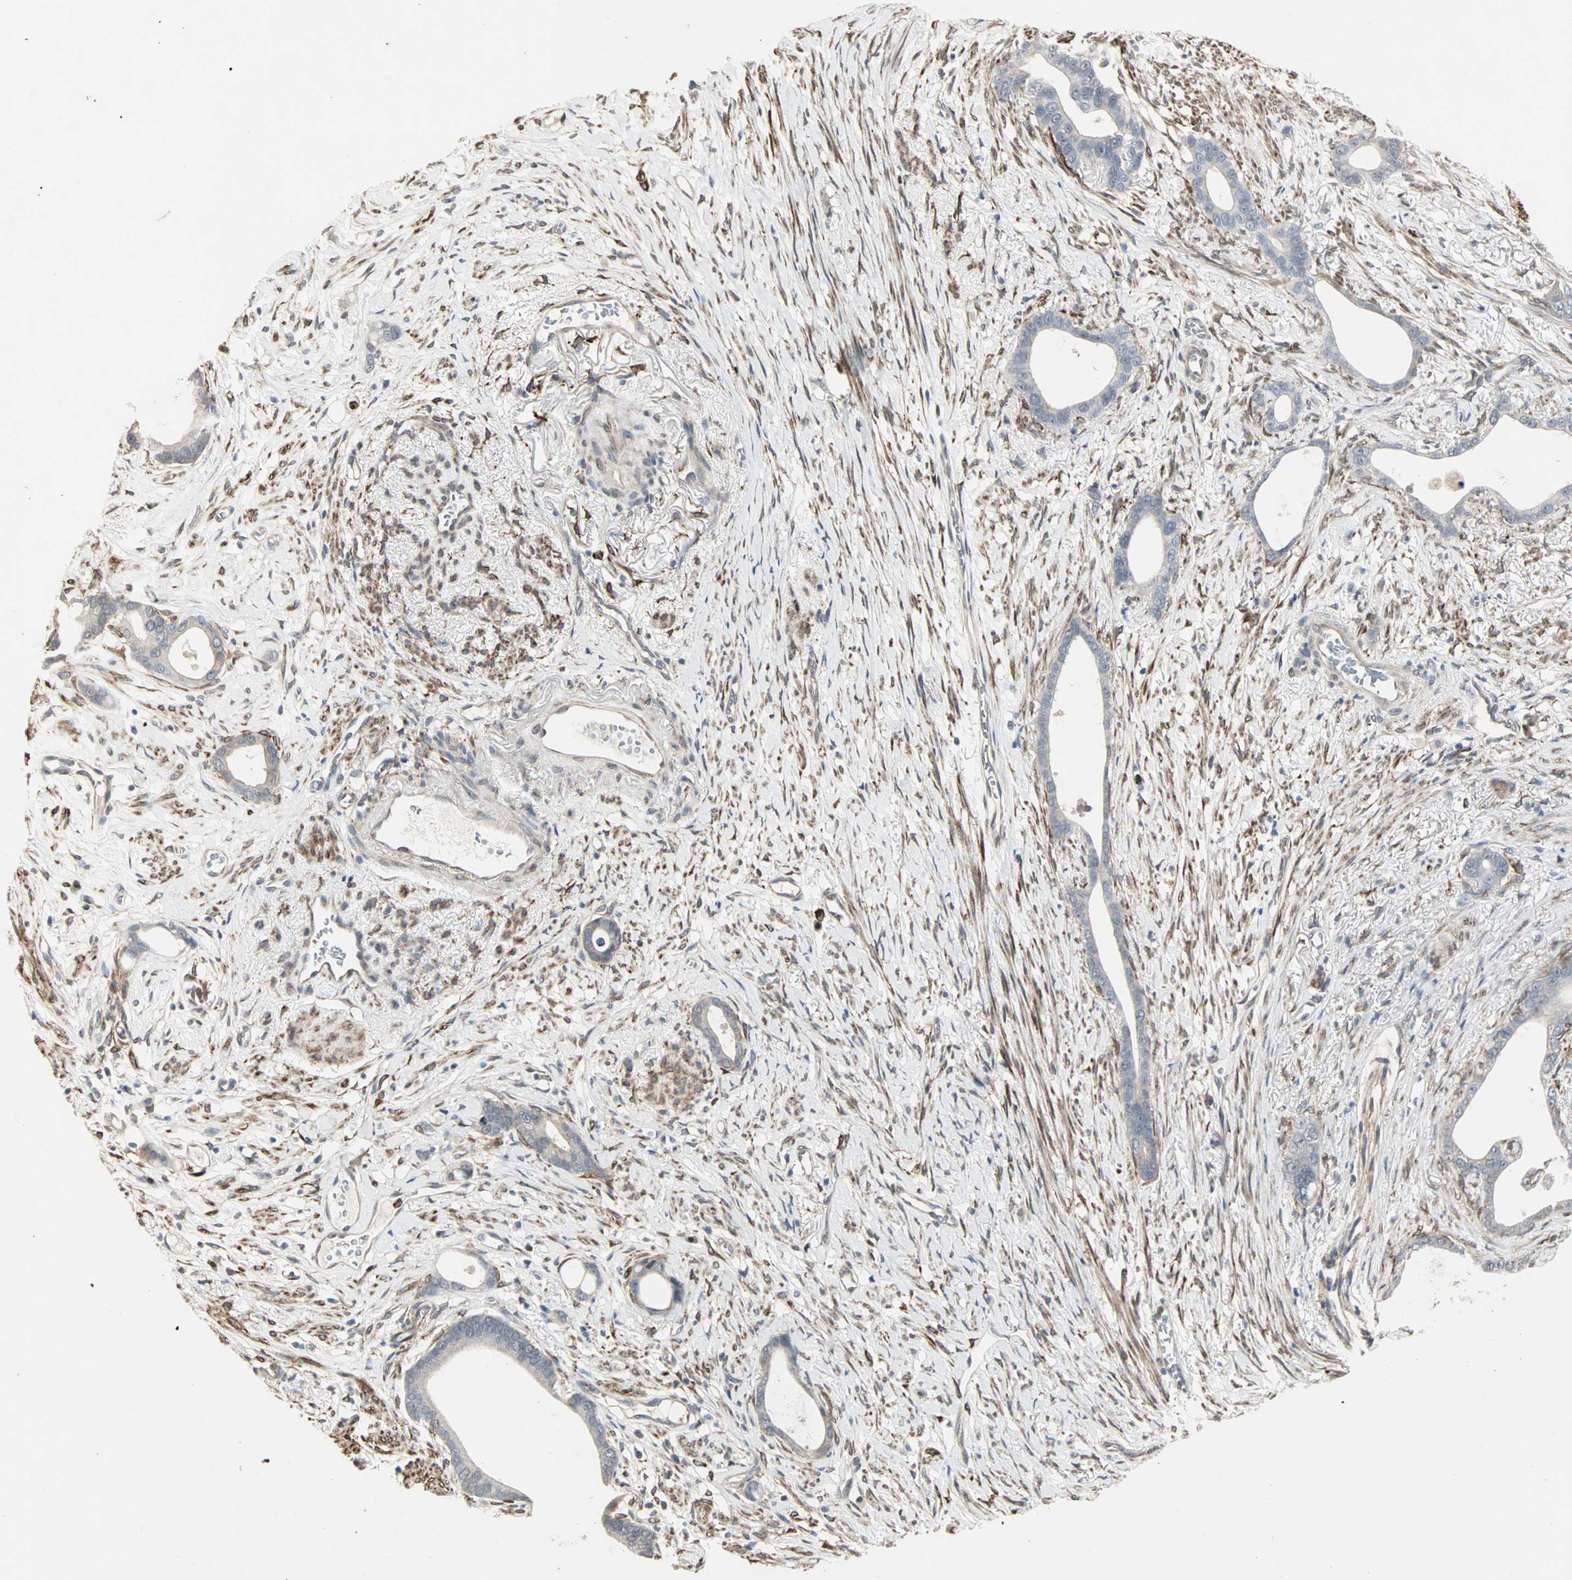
{"staining": {"intensity": "negative", "quantity": "none", "location": "none"}, "tissue": "stomach cancer", "cell_type": "Tumor cells", "image_type": "cancer", "snomed": [{"axis": "morphology", "description": "Adenocarcinoma, NOS"}, {"axis": "topography", "description": "Stomach"}], "caption": "The image demonstrates no staining of tumor cells in stomach cancer (adenocarcinoma).", "gene": "TRPV4", "patient": {"sex": "female", "age": 75}}